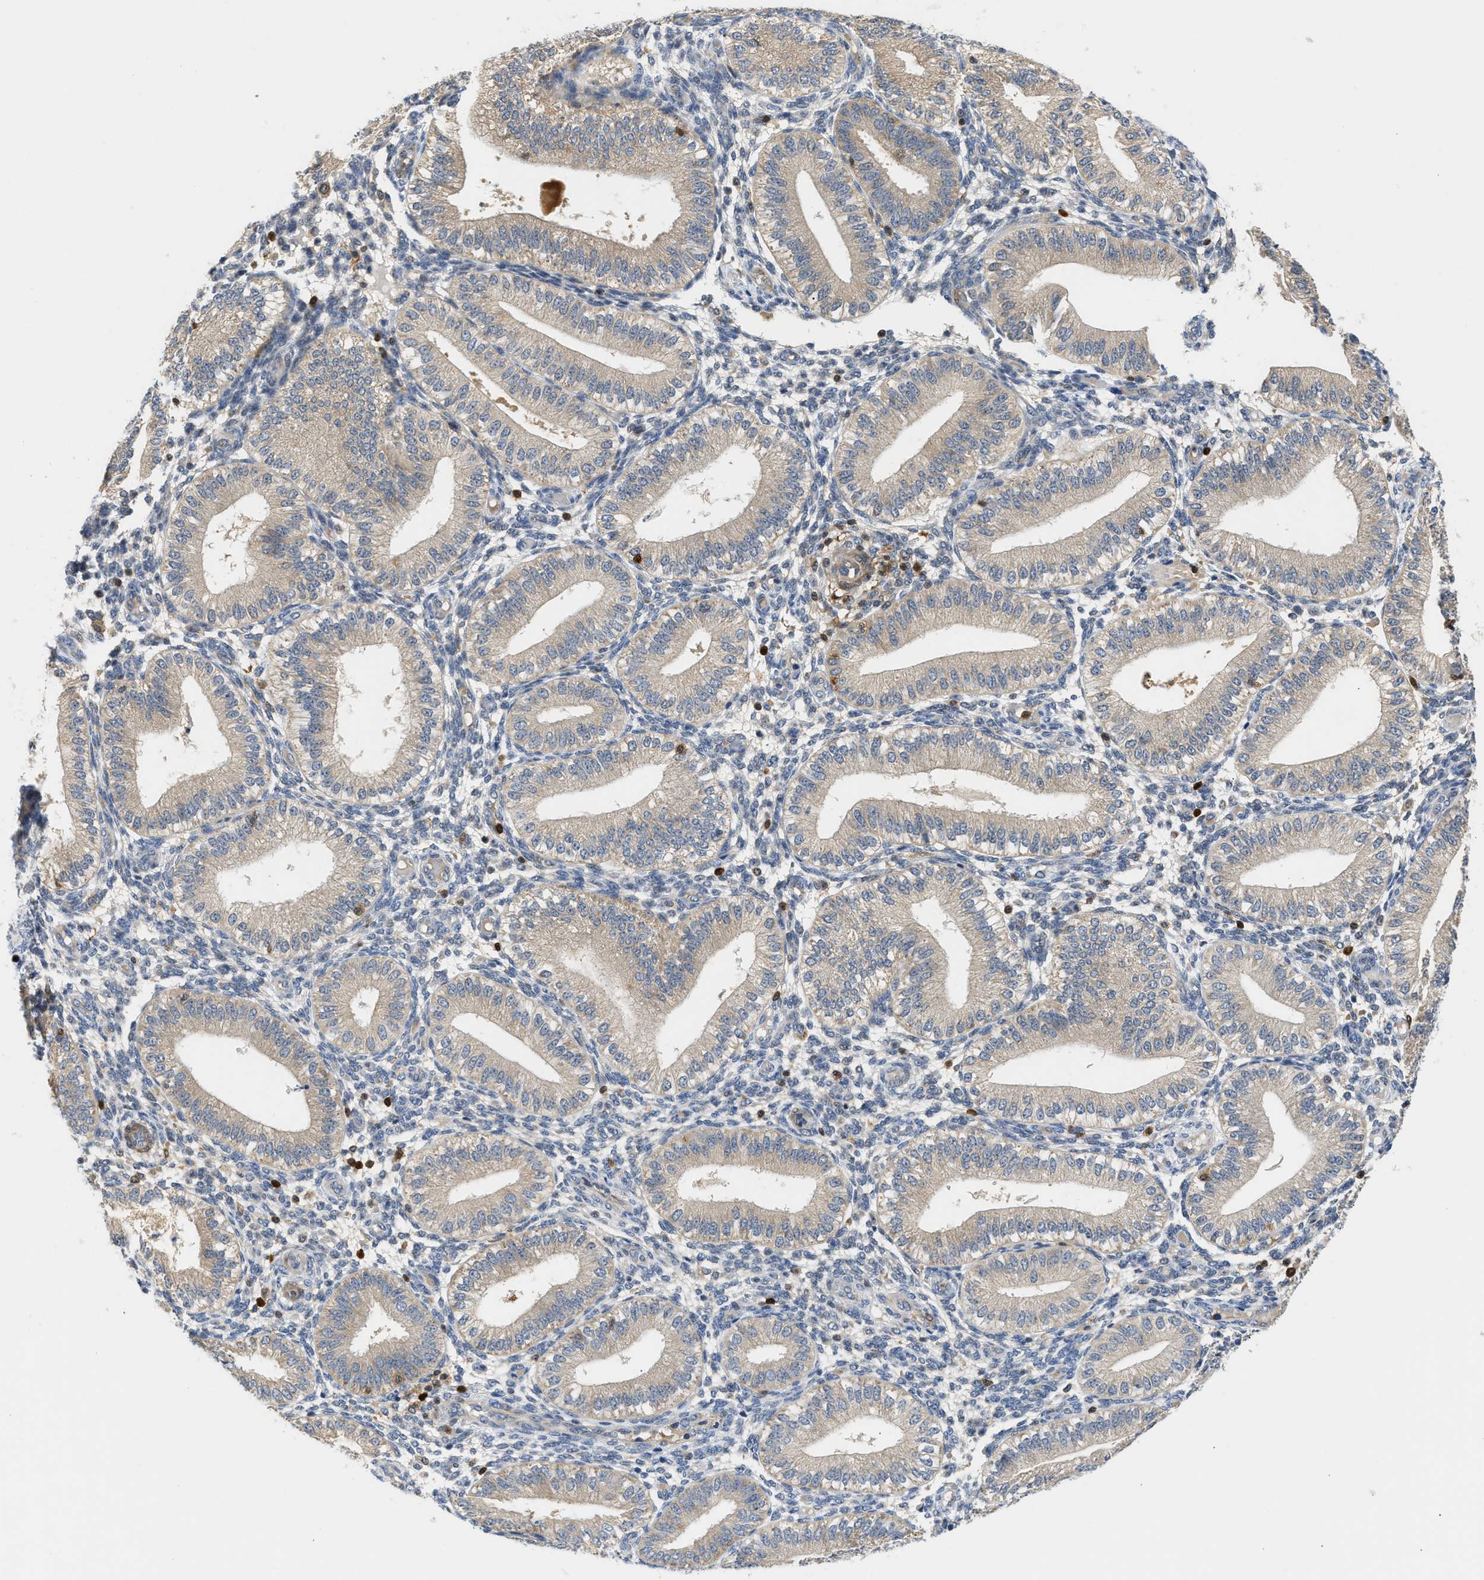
{"staining": {"intensity": "weak", "quantity": "<25%", "location": "cytoplasmic/membranous"}, "tissue": "endometrium", "cell_type": "Cells in endometrial stroma", "image_type": "normal", "snomed": [{"axis": "morphology", "description": "Normal tissue, NOS"}, {"axis": "topography", "description": "Endometrium"}], "caption": "An IHC histopathology image of benign endometrium is shown. There is no staining in cells in endometrial stroma of endometrium.", "gene": "SLIT2", "patient": {"sex": "female", "age": 39}}